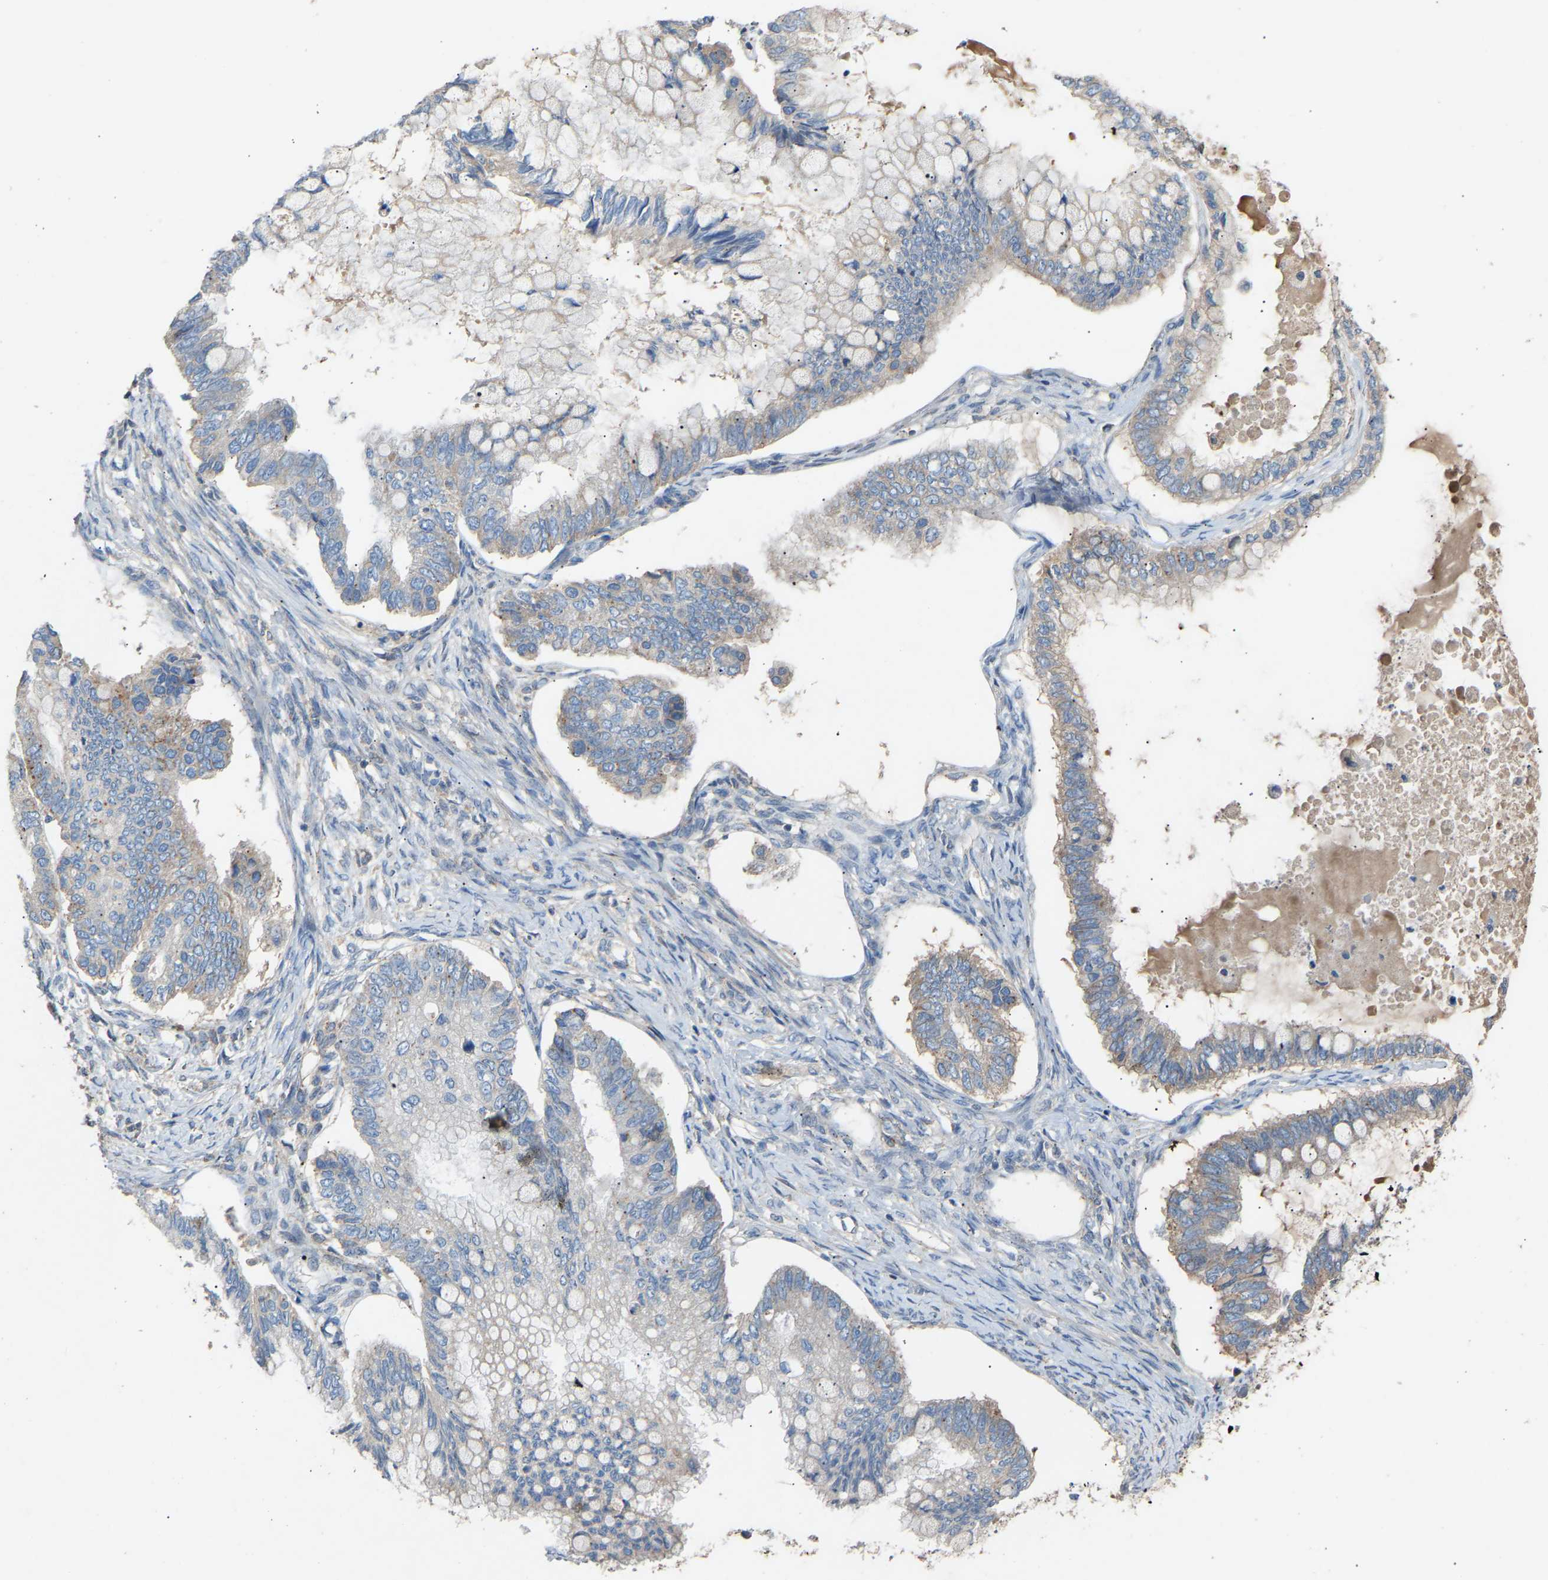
{"staining": {"intensity": "weak", "quantity": "<25%", "location": "cytoplasmic/membranous"}, "tissue": "ovarian cancer", "cell_type": "Tumor cells", "image_type": "cancer", "snomed": [{"axis": "morphology", "description": "Cystadenocarcinoma, mucinous, NOS"}, {"axis": "topography", "description": "Ovary"}], "caption": "This is an immunohistochemistry micrograph of human mucinous cystadenocarcinoma (ovarian). There is no expression in tumor cells.", "gene": "RGP1", "patient": {"sex": "female", "age": 80}}